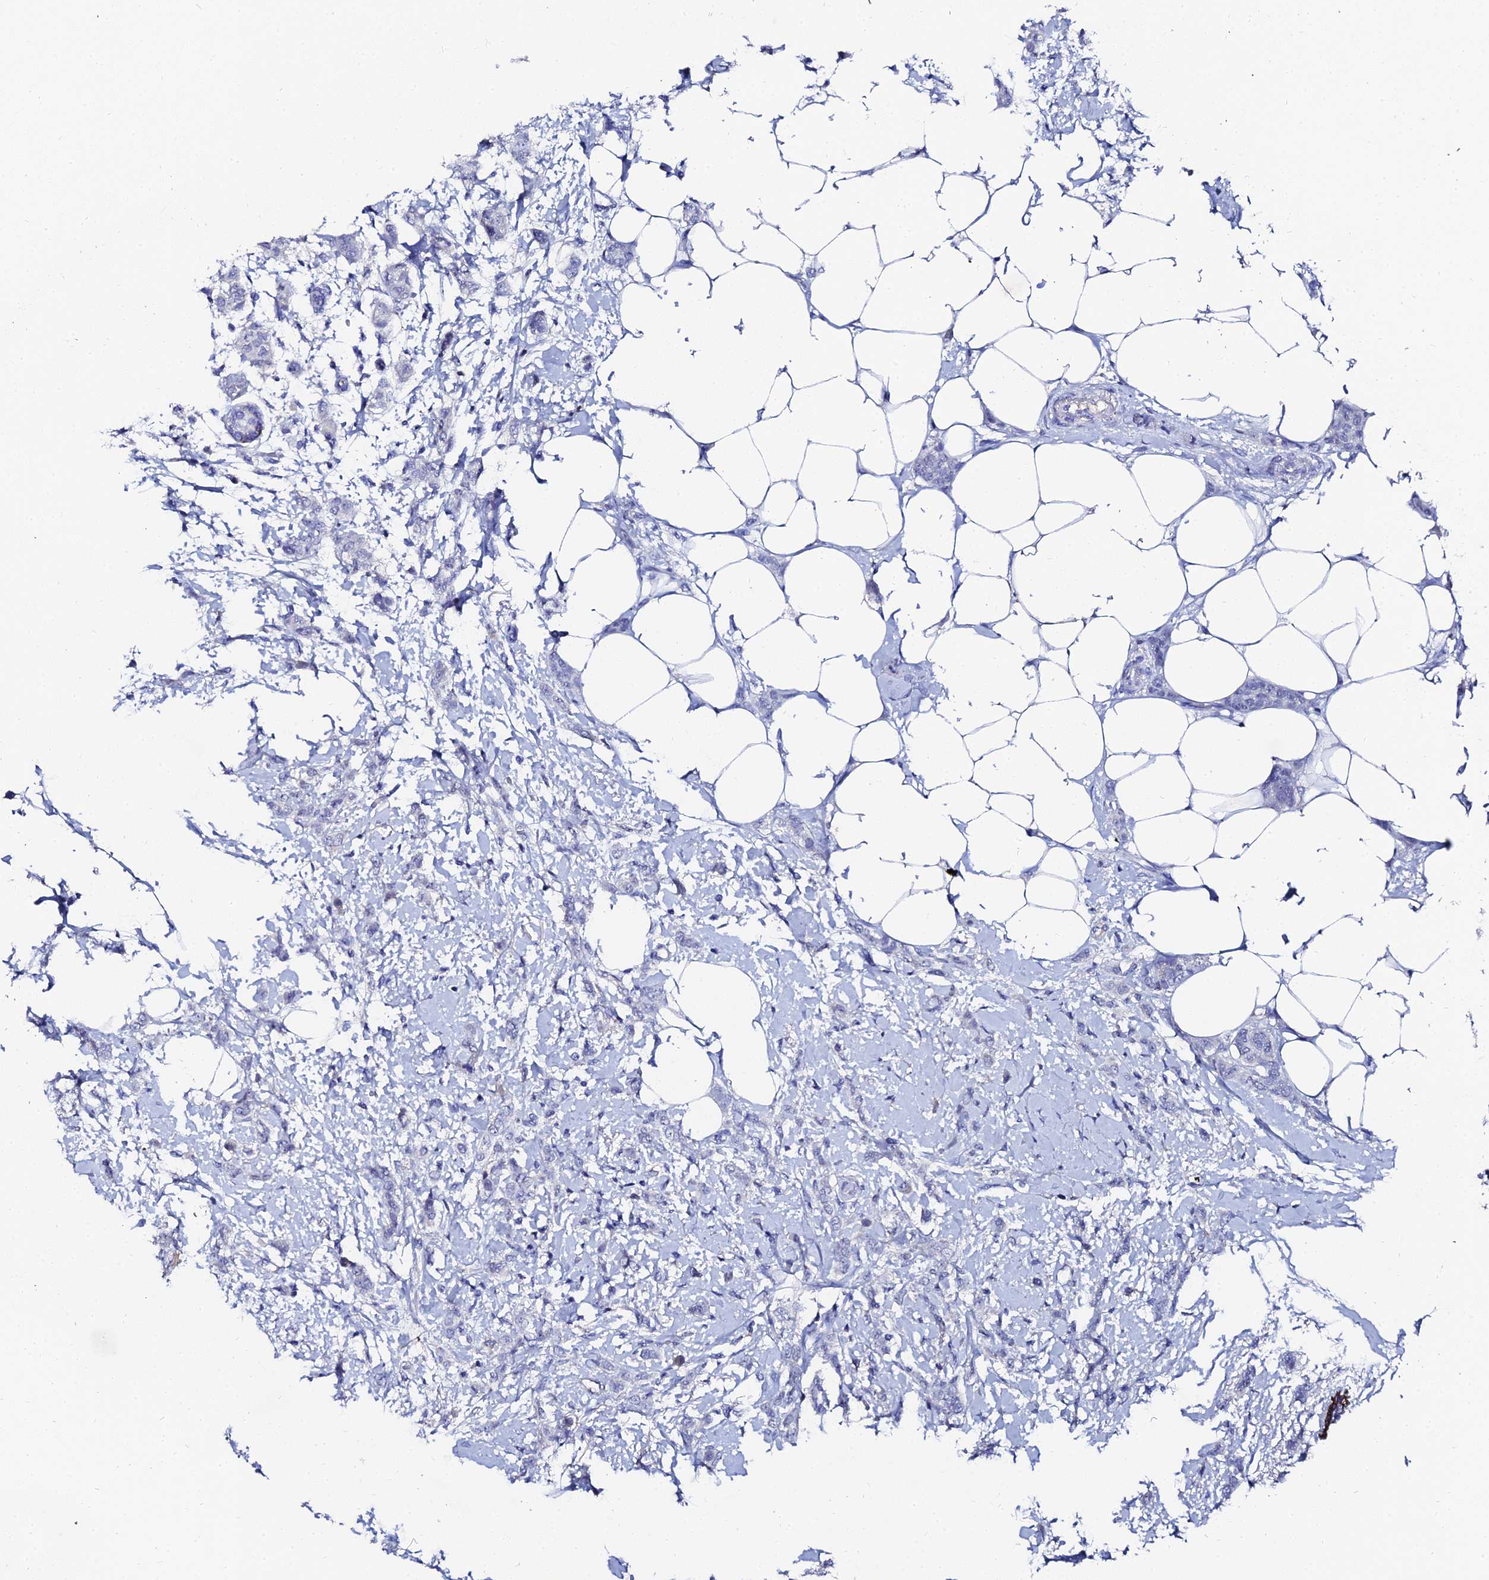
{"staining": {"intensity": "negative", "quantity": "none", "location": "none"}, "tissue": "breast cancer", "cell_type": "Tumor cells", "image_type": "cancer", "snomed": [{"axis": "morphology", "description": "Duct carcinoma"}, {"axis": "topography", "description": "Breast"}], "caption": "Immunohistochemistry of human breast cancer (invasive ductal carcinoma) demonstrates no positivity in tumor cells. (Brightfield microscopy of DAB immunohistochemistry (IHC) at high magnification).", "gene": "KRT17", "patient": {"sex": "female", "age": 72}}